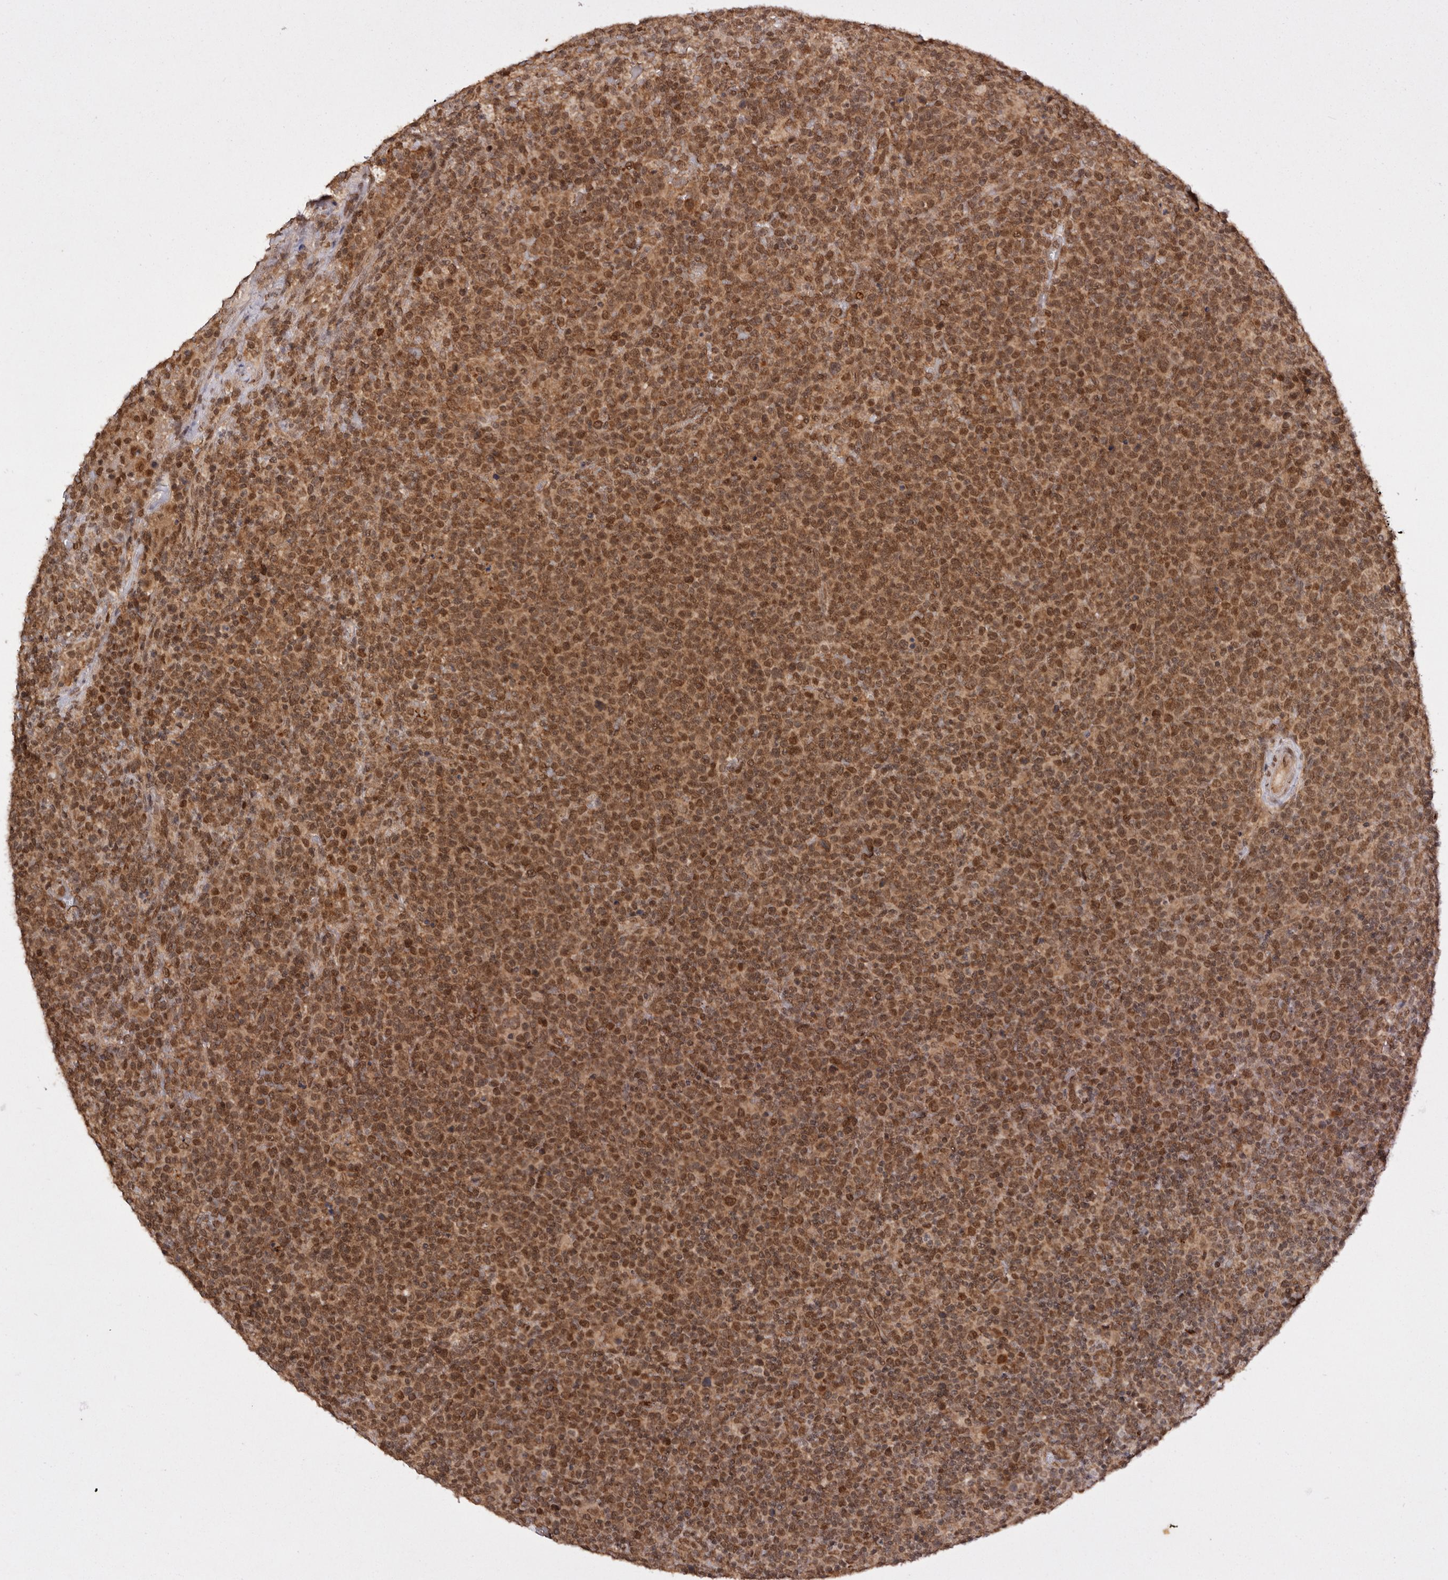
{"staining": {"intensity": "moderate", "quantity": ">75%", "location": "cytoplasmic/membranous,nuclear"}, "tissue": "lymphoma", "cell_type": "Tumor cells", "image_type": "cancer", "snomed": [{"axis": "morphology", "description": "Malignant lymphoma, non-Hodgkin's type, High grade"}, {"axis": "topography", "description": "Lymph node"}], "caption": "Lymphoma tissue demonstrates moderate cytoplasmic/membranous and nuclear positivity in approximately >75% of tumor cells (Brightfield microscopy of DAB IHC at high magnification).", "gene": "TARS2", "patient": {"sex": "male", "age": 61}}